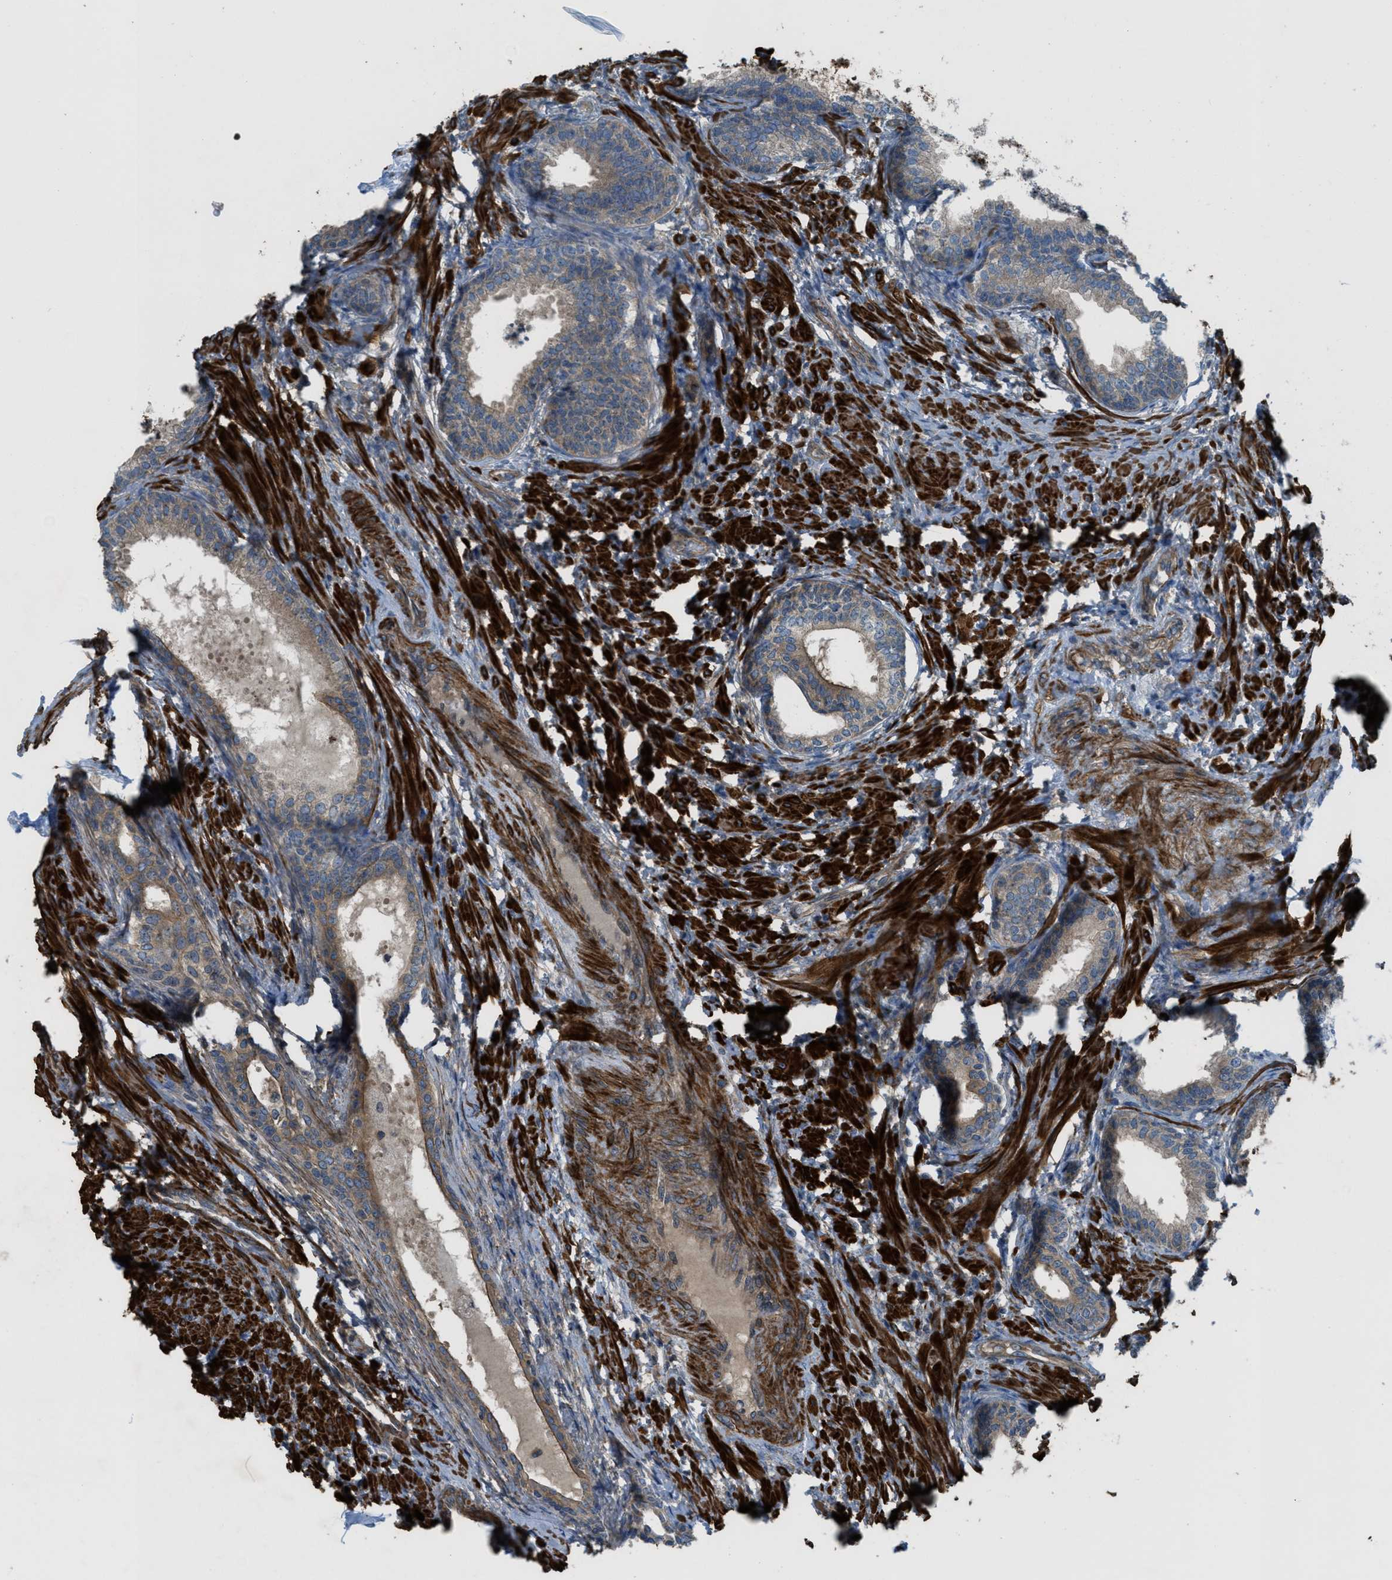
{"staining": {"intensity": "moderate", "quantity": ">75%", "location": "cytoplasmic/membranous"}, "tissue": "prostate", "cell_type": "Glandular cells", "image_type": "normal", "snomed": [{"axis": "morphology", "description": "Normal tissue, NOS"}, {"axis": "topography", "description": "Prostate"}], "caption": "A brown stain labels moderate cytoplasmic/membranous staining of a protein in glandular cells of normal human prostate. The protein of interest is shown in brown color, while the nuclei are stained blue.", "gene": "VEZT", "patient": {"sex": "male", "age": 76}}